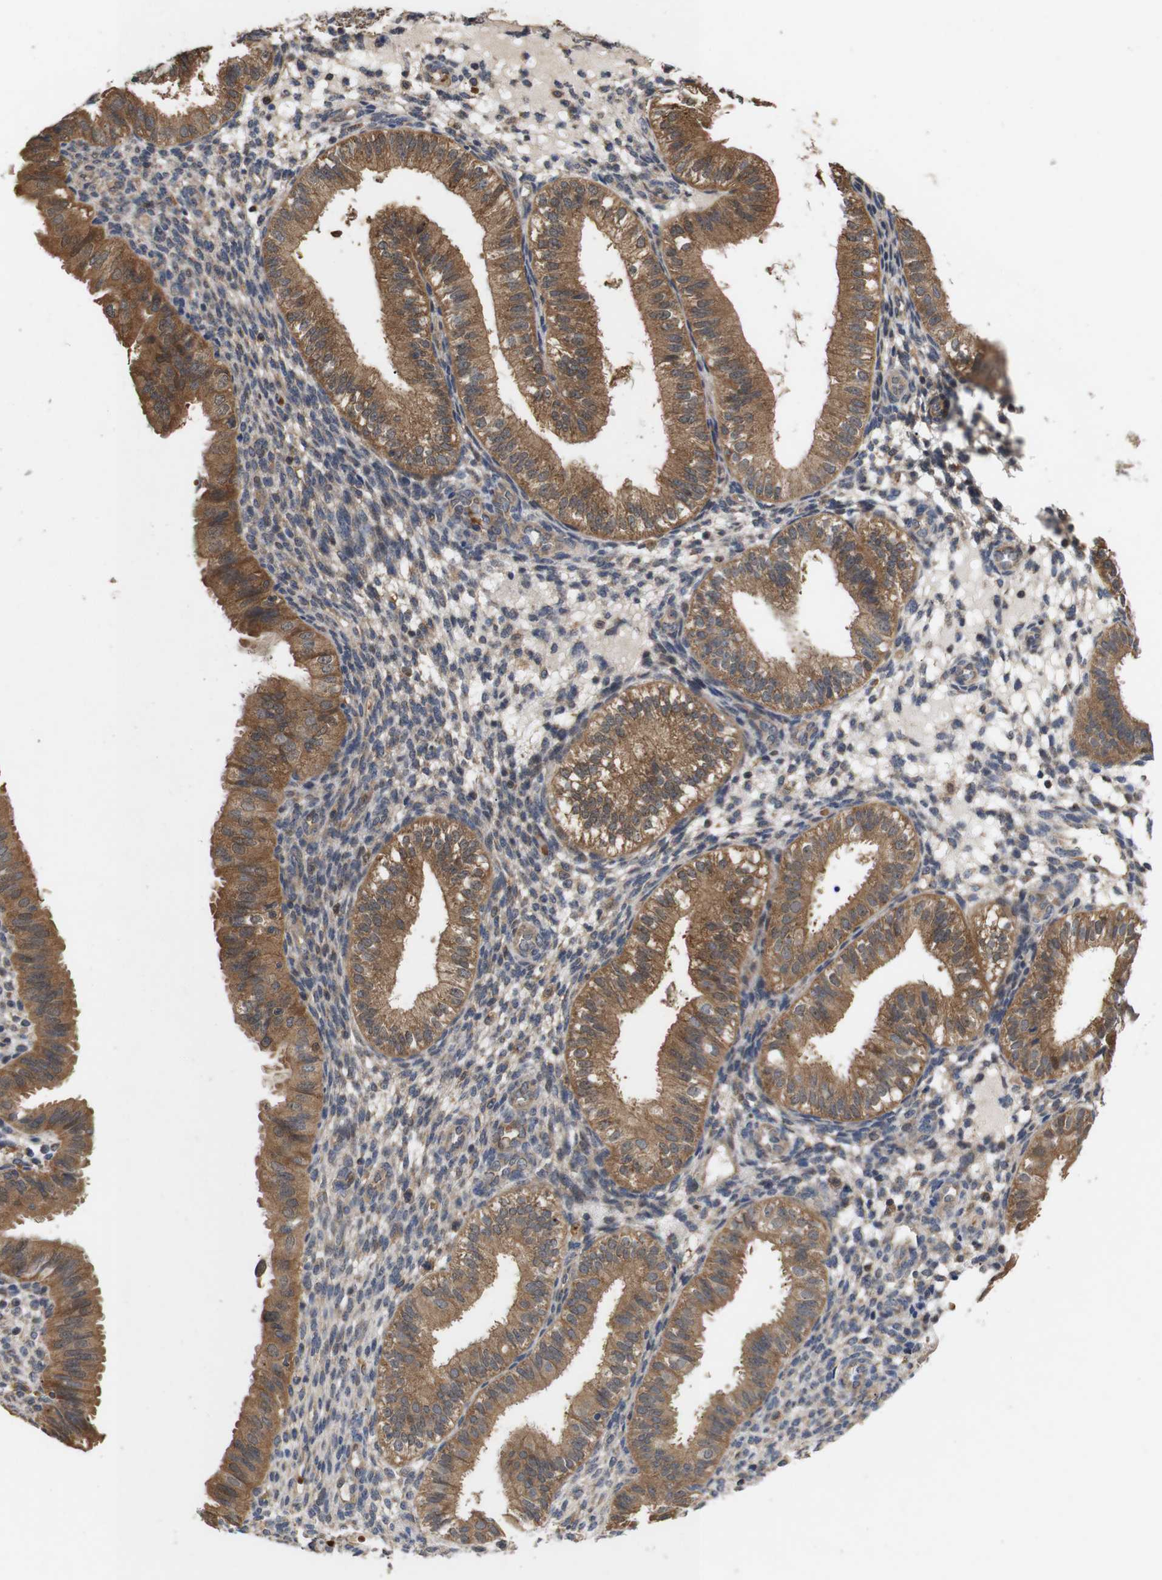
{"staining": {"intensity": "weak", "quantity": "25%-75%", "location": "cytoplasmic/membranous"}, "tissue": "endometrium", "cell_type": "Cells in endometrial stroma", "image_type": "normal", "snomed": [{"axis": "morphology", "description": "Normal tissue, NOS"}, {"axis": "topography", "description": "Endometrium"}], "caption": "The histopathology image exhibits staining of unremarkable endometrium, revealing weak cytoplasmic/membranous protein expression (brown color) within cells in endometrial stroma. (Brightfield microscopy of DAB IHC at high magnification).", "gene": "DDR1", "patient": {"sex": "female", "age": 39}}